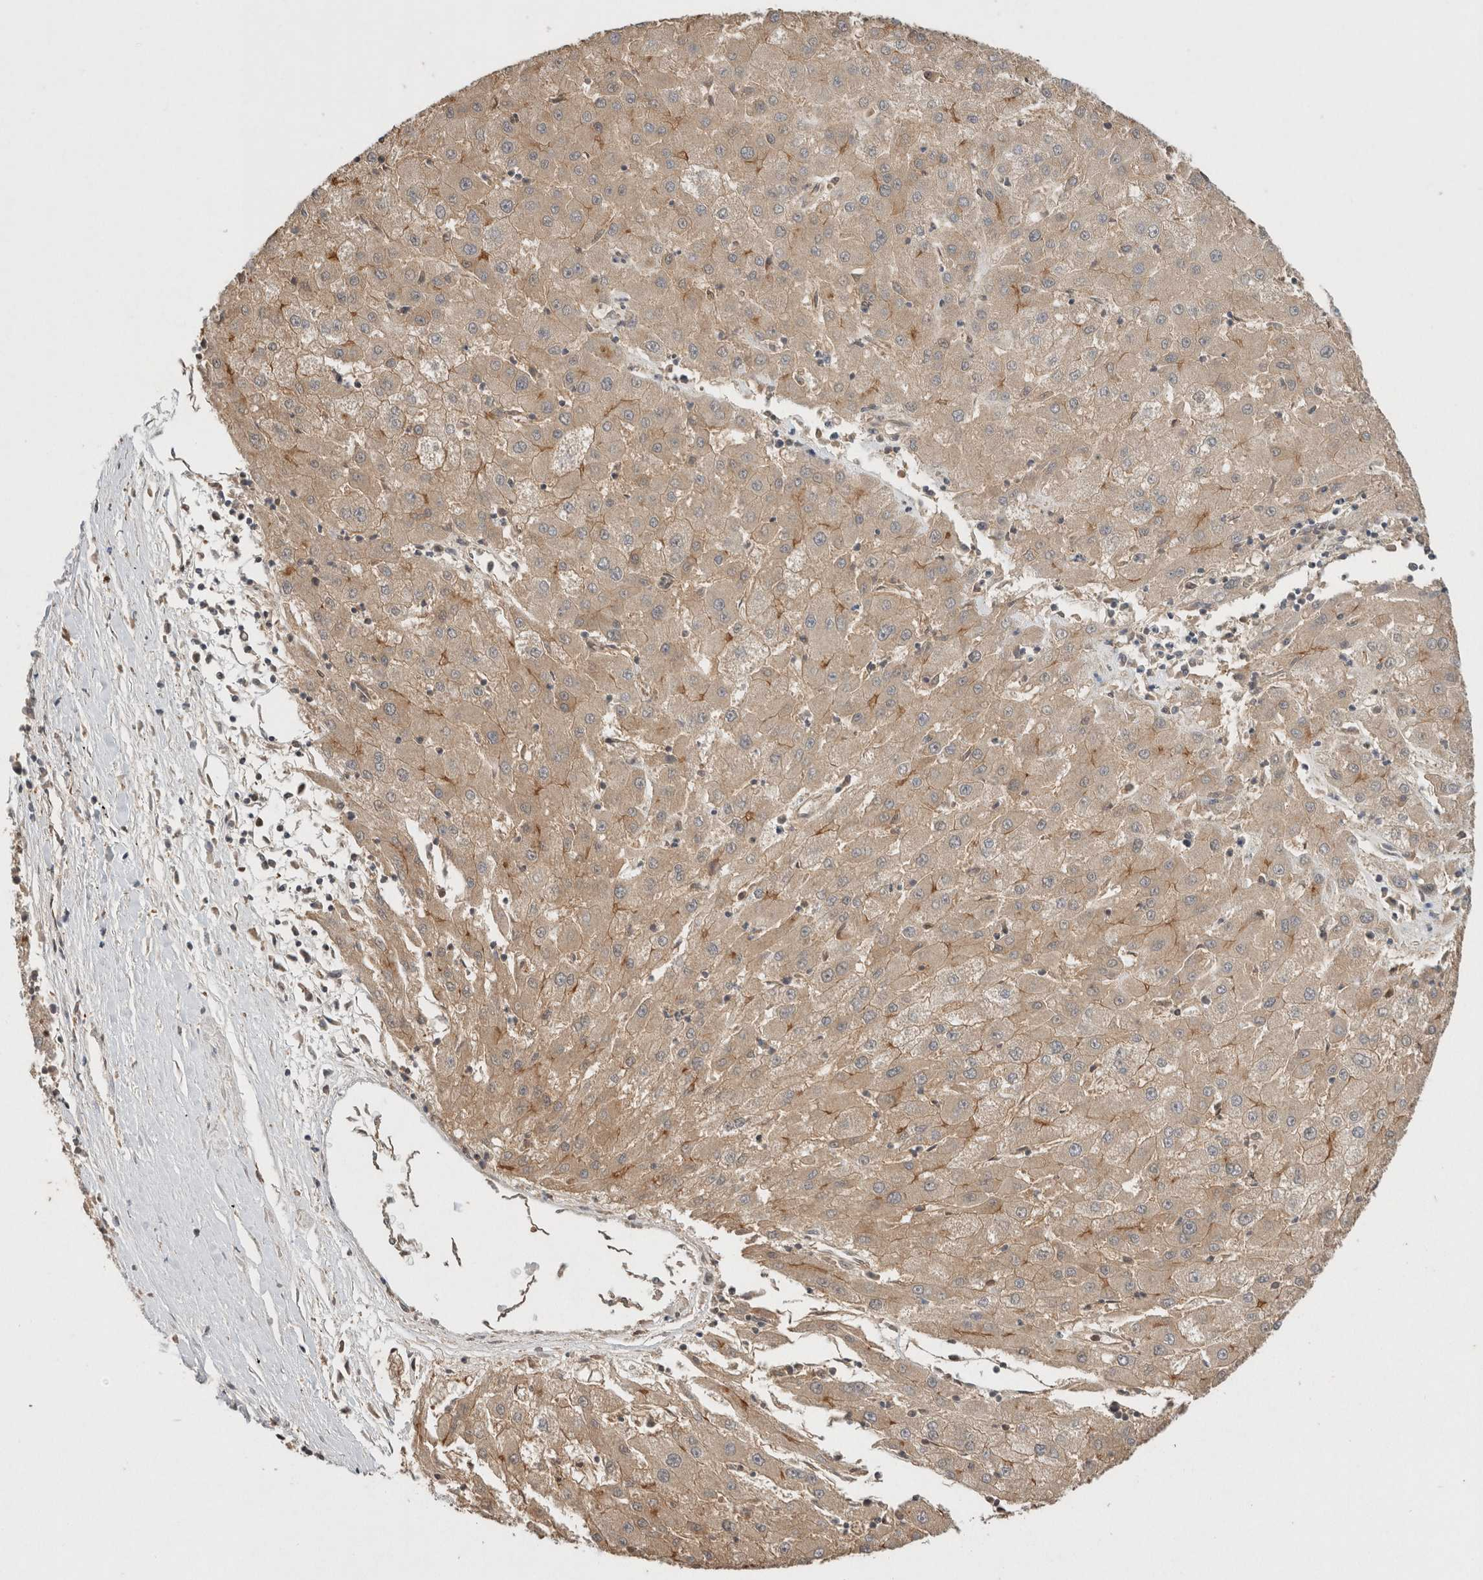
{"staining": {"intensity": "weak", "quantity": ">75%", "location": "cytoplasmic/membranous"}, "tissue": "liver cancer", "cell_type": "Tumor cells", "image_type": "cancer", "snomed": [{"axis": "morphology", "description": "Carcinoma, Hepatocellular, NOS"}, {"axis": "topography", "description": "Liver"}], "caption": "Immunohistochemistry of human hepatocellular carcinoma (liver) shows low levels of weak cytoplasmic/membranous staining in approximately >75% of tumor cells.", "gene": "YWHAH", "patient": {"sex": "male", "age": 72}}